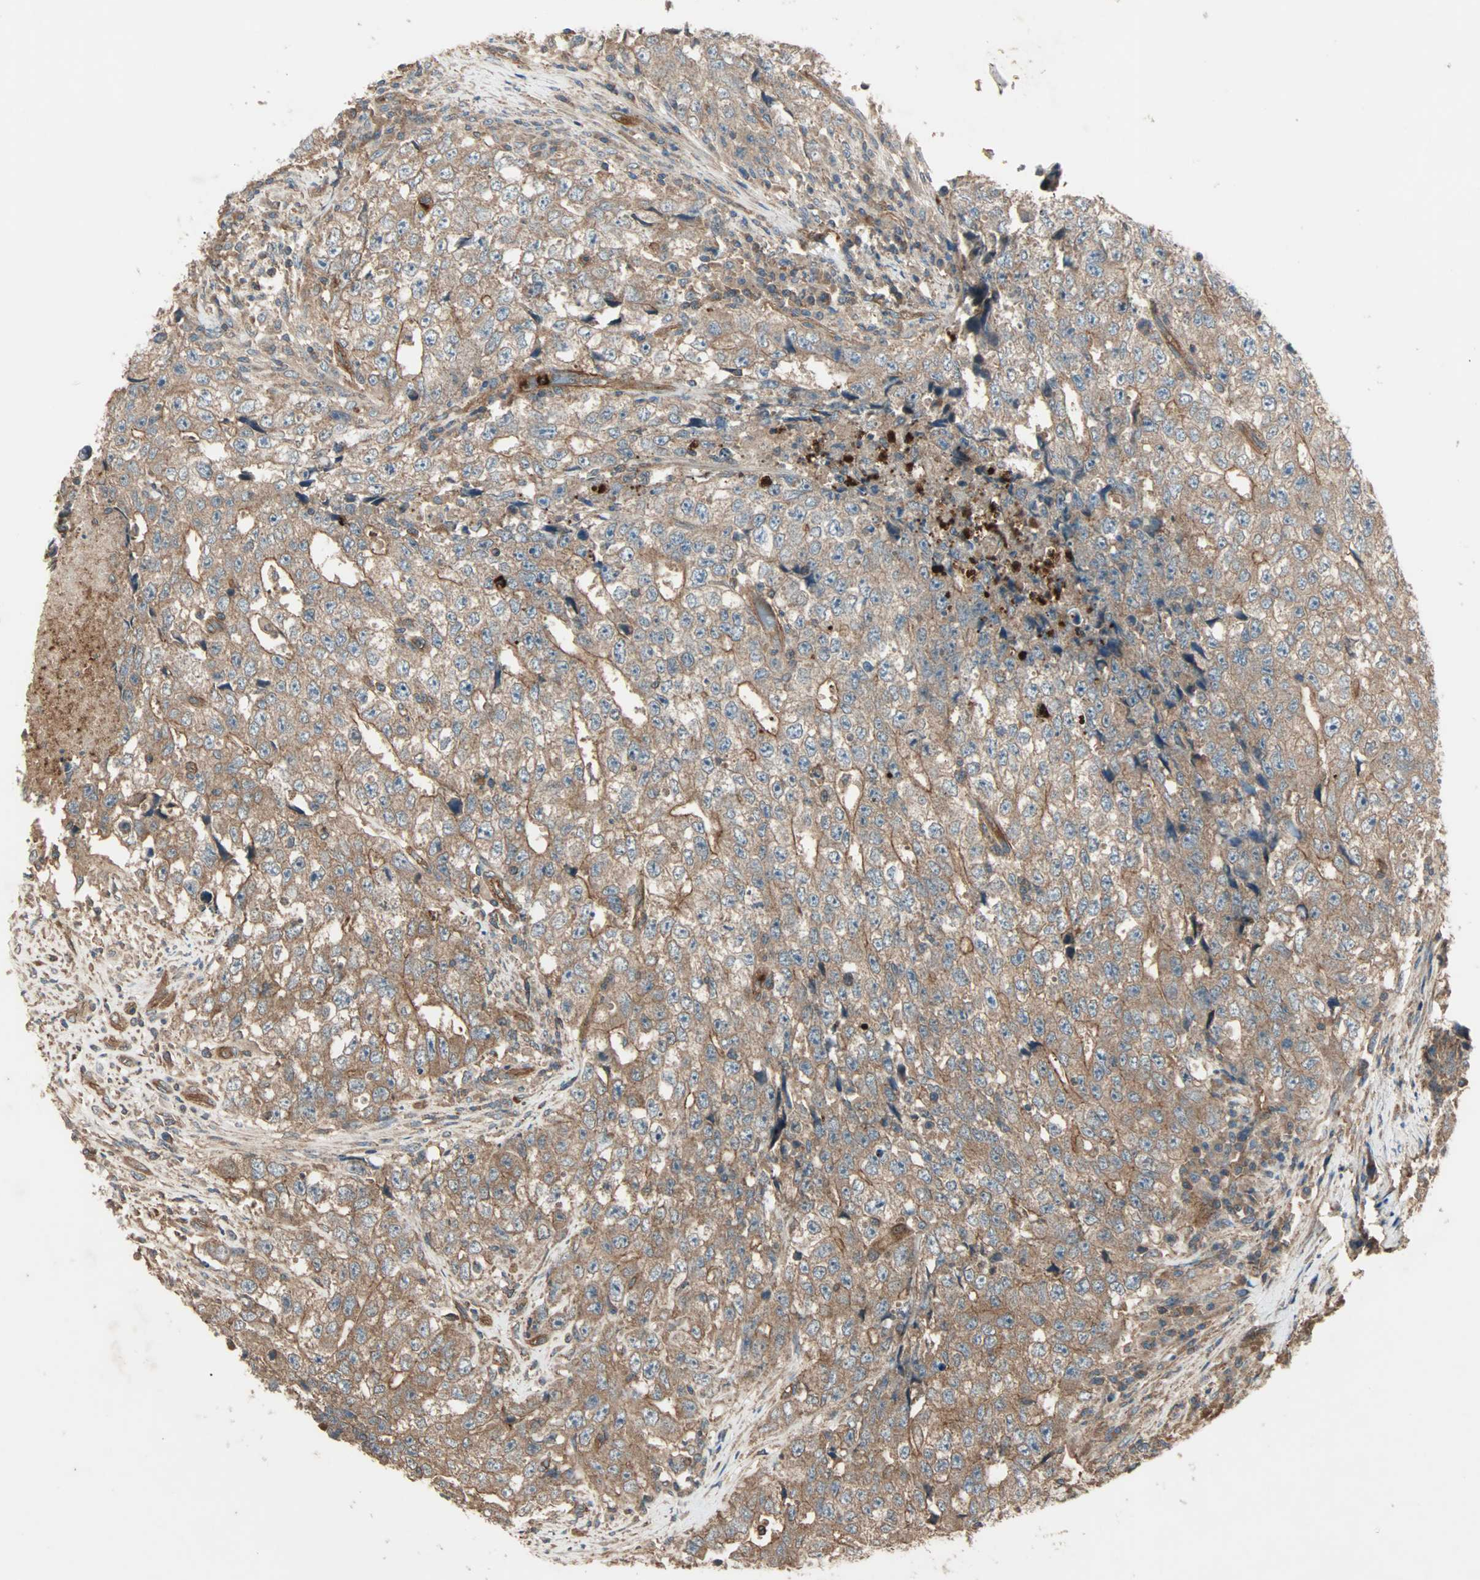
{"staining": {"intensity": "moderate", "quantity": ">75%", "location": "cytoplasmic/membranous"}, "tissue": "testis cancer", "cell_type": "Tumor cells", "image_type": "cancer", "snomed": [{"axis": "morphology", "description": "Necrosis, NOS"}, {"axis": "morphology", "description": "Carcinoma, Embryonal, NOS"}, {"axis": "topography", "description": "Testis"}], "caption": "Immunohistochemical staining of human embryonal carcinoma (testis) displays moderate cytoplasmic/membranous protein expression in approximately >75% of tumor cells.", "gene": "GCK", "patient": {"sex": "male", "age": 19}}